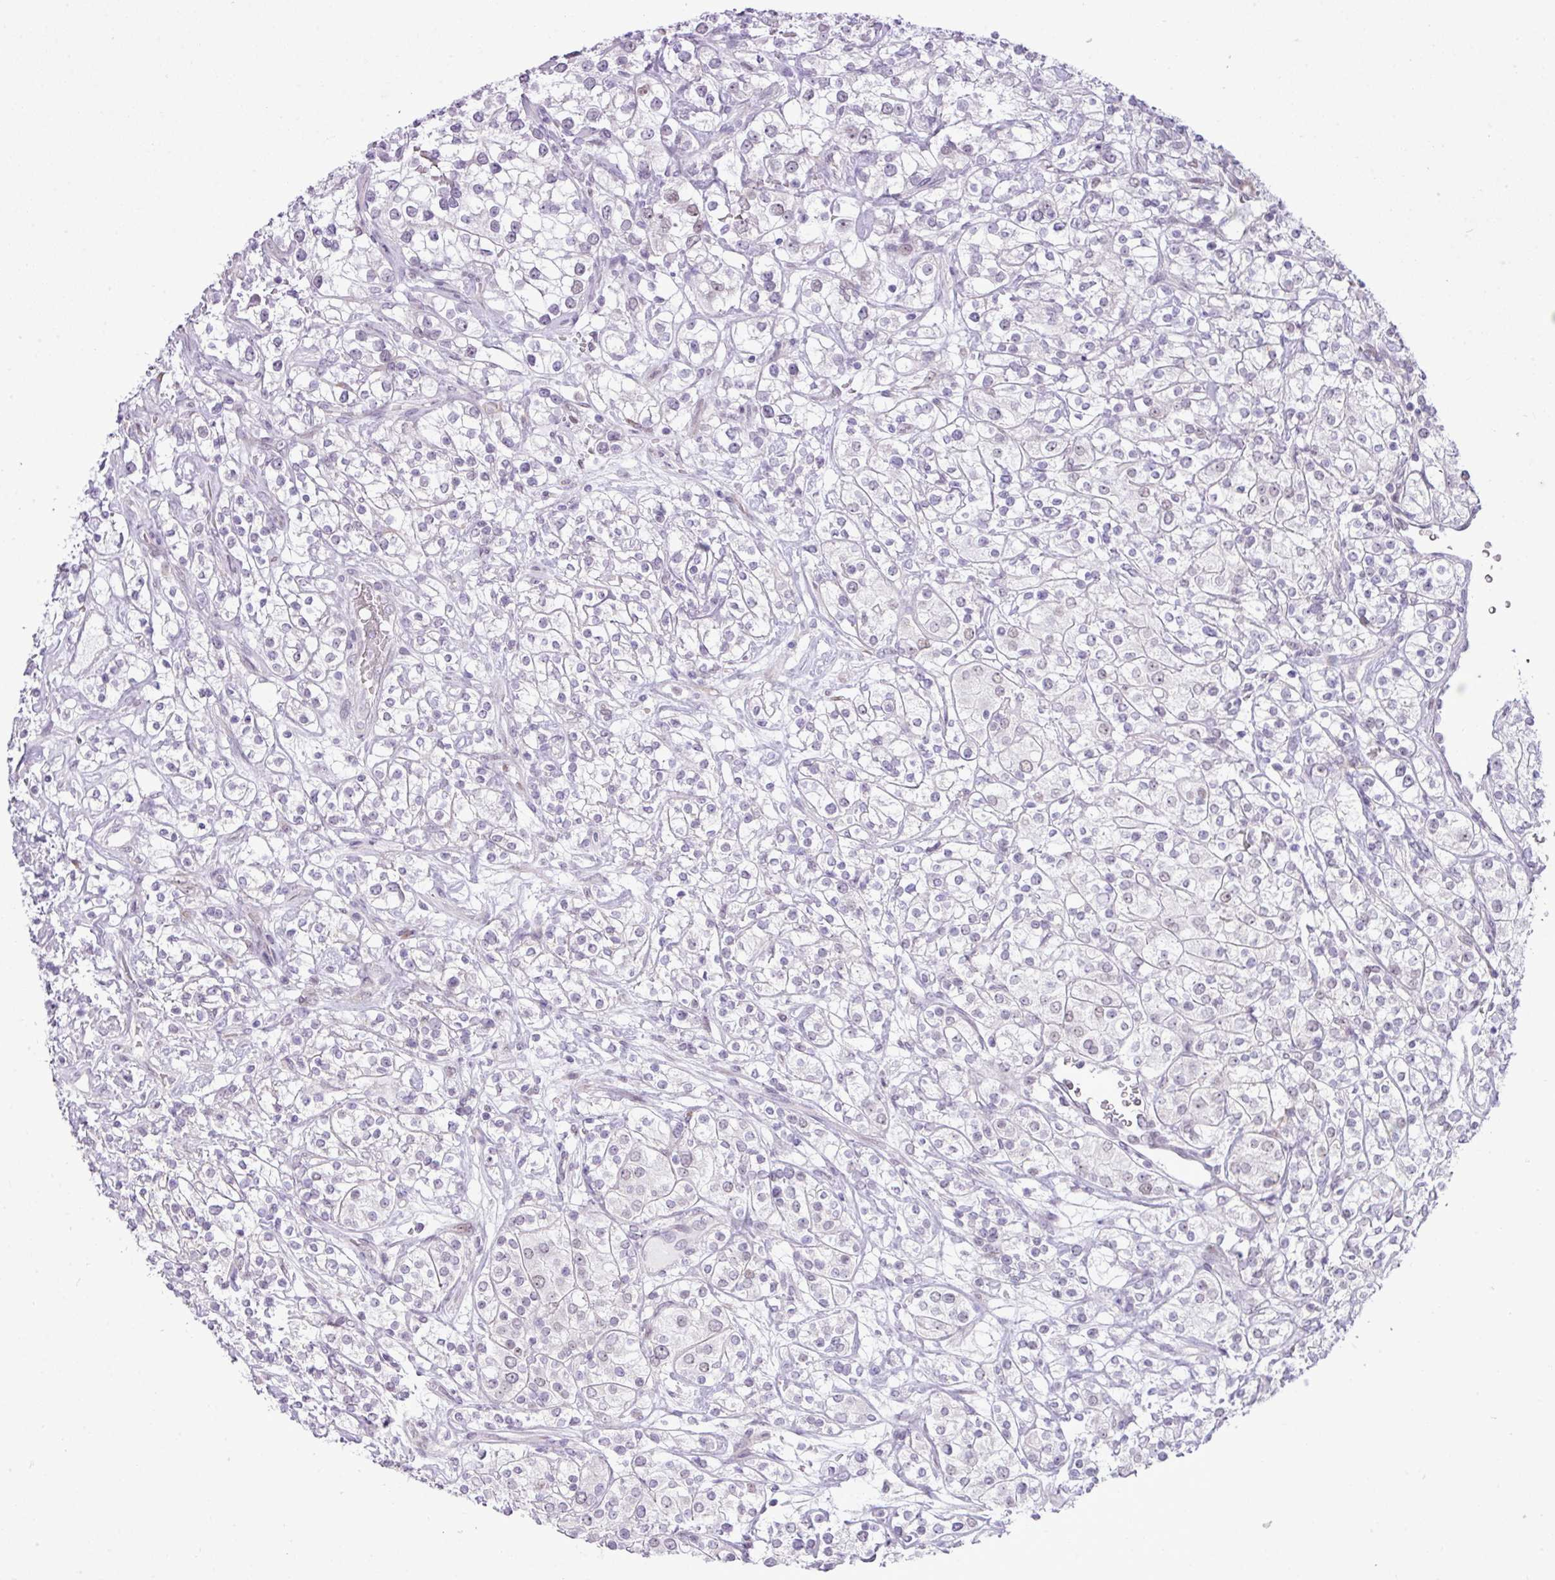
{"staining": {"intensity": "negative", "quantity": "none", "location": "none"}, "tissue": "renal cancer", "cell_type": "Tumor cells", "image_type": "cancer", "snomed": [{"axis": "morphology", "description": "Adenocarcinoma, NOS"}, {"axis": "topography", "description": "Kidney"}], "caption": "Protein analysis of renal adenocarcinoma demonstrates no significant positivity in tumor cells.", "gene": "ELOA2", "patient": {"sex": "male", "age": 77}}